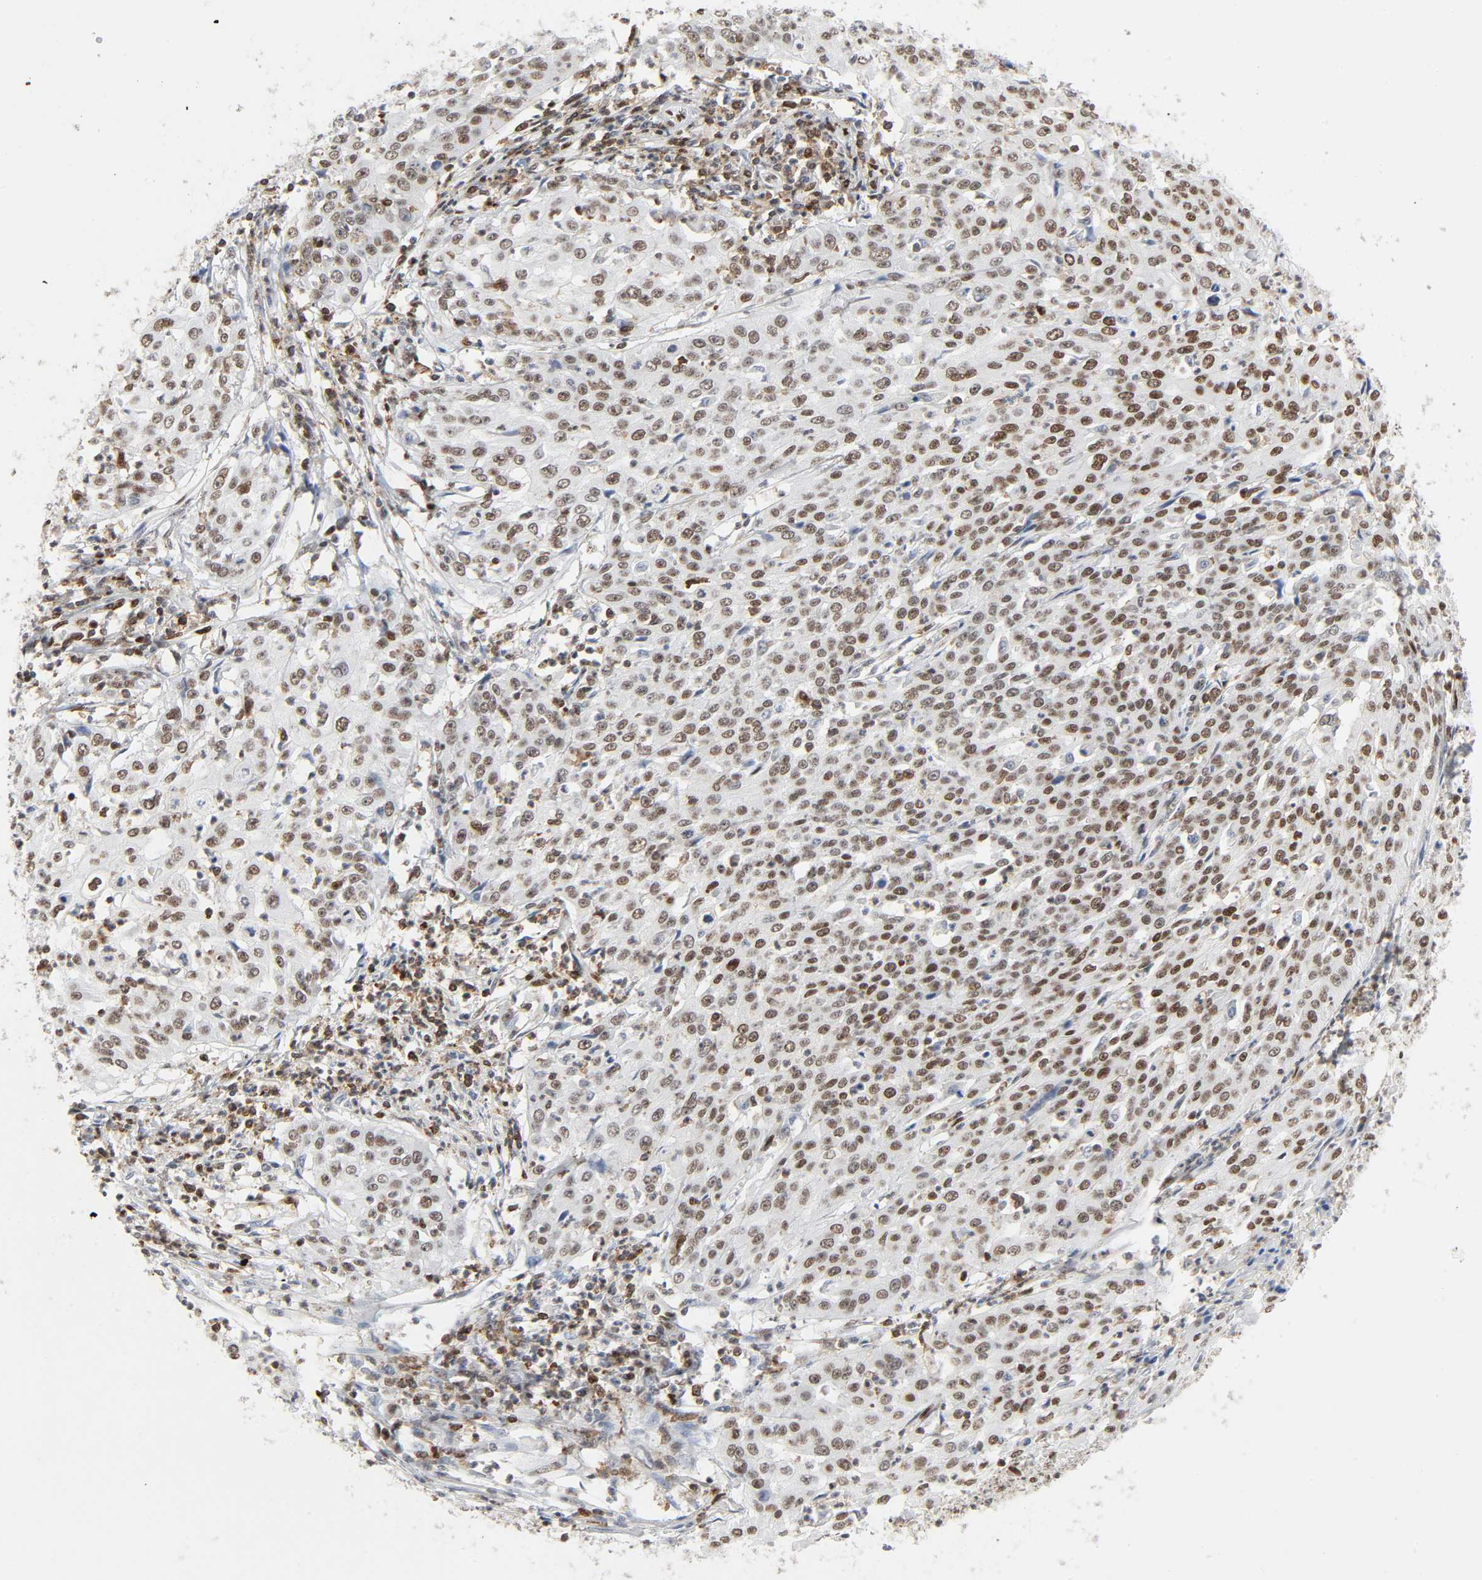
{"staining": {"intensity": "moderate", "quantity": "25%-75%", "location": "nuclear"}, "tissue": "cervical cancer", "cell_type": "Tumor cells", "image_type": "cancer", "snomed": [{"axis": "morphology", "description": "Squamous cell carcinoma, NOS"}, {"axis": "topography", "description": "Cervix"}], "caption": "Immunohistochemistry micrograph of cervical cancer (squamous cell carcinoma) stained for a protein (brown), which shows medium levels of moderate nuclear staining in about 25%-75% of tumor cells.", "gene": "WAS", "patient": {"sex": "female", "age": 39}}